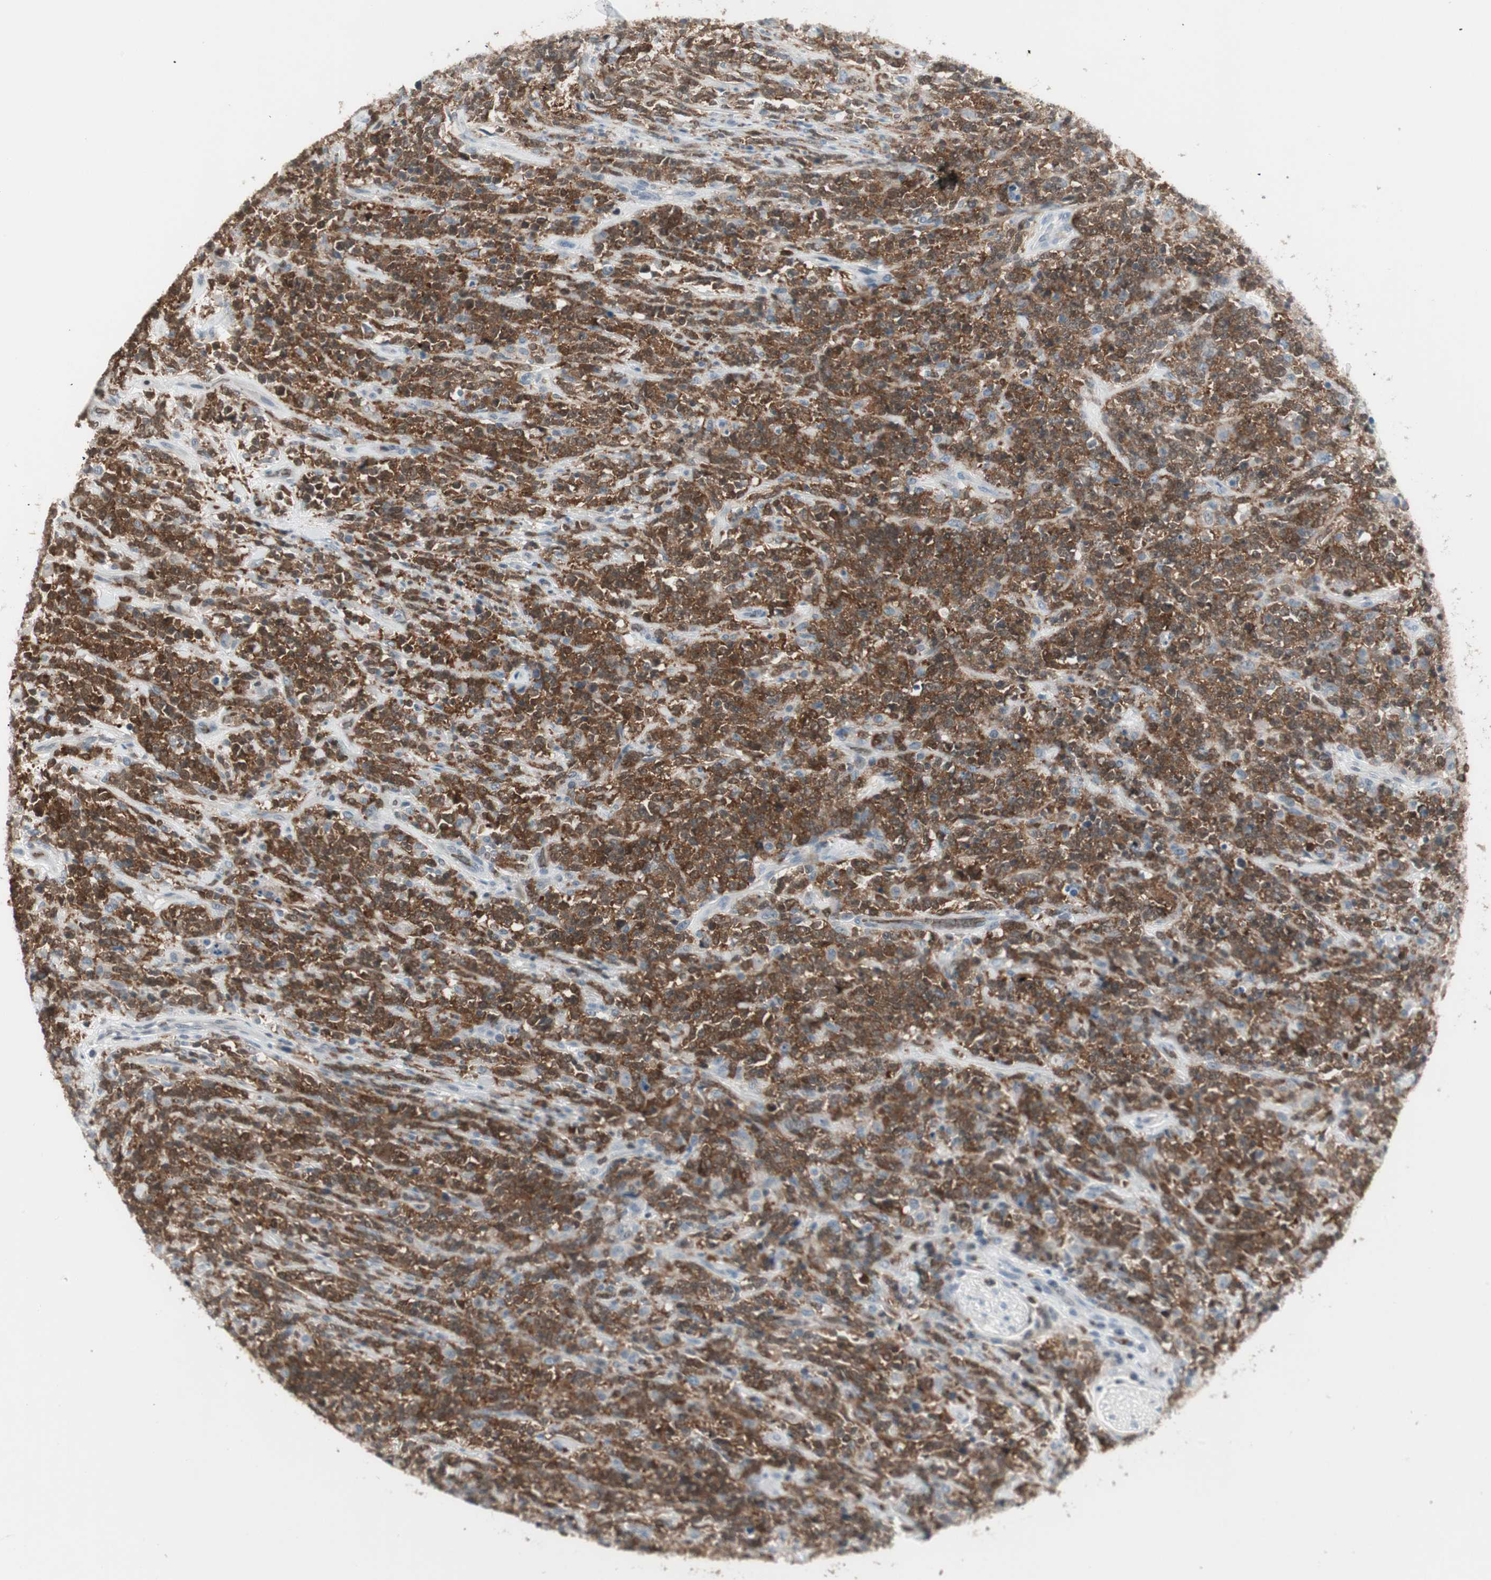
{"staining": {"intensity": "strong", "quantity": ">75%", "location": "cytoplasmic/membranous"}, "tissue": "lymphoma", "cell_type": "Tumor cells", "image_type": "cancer", "snomed": [{"axis": "morphology", "description": "Malignant lymphoma, non-Hodgkin's type, High grade"}, {"axis": "topography", "description": "Soft tissue"}], "caption": "Tumor cells reveal high levels of strong cytoplasmic/membranous expression in about >75% of cells in human high-grade malignant lymphoma, non-Hodgkin's type.", "gene": "MAP4K1", "patient": {"sex": "male", "age": 18}}